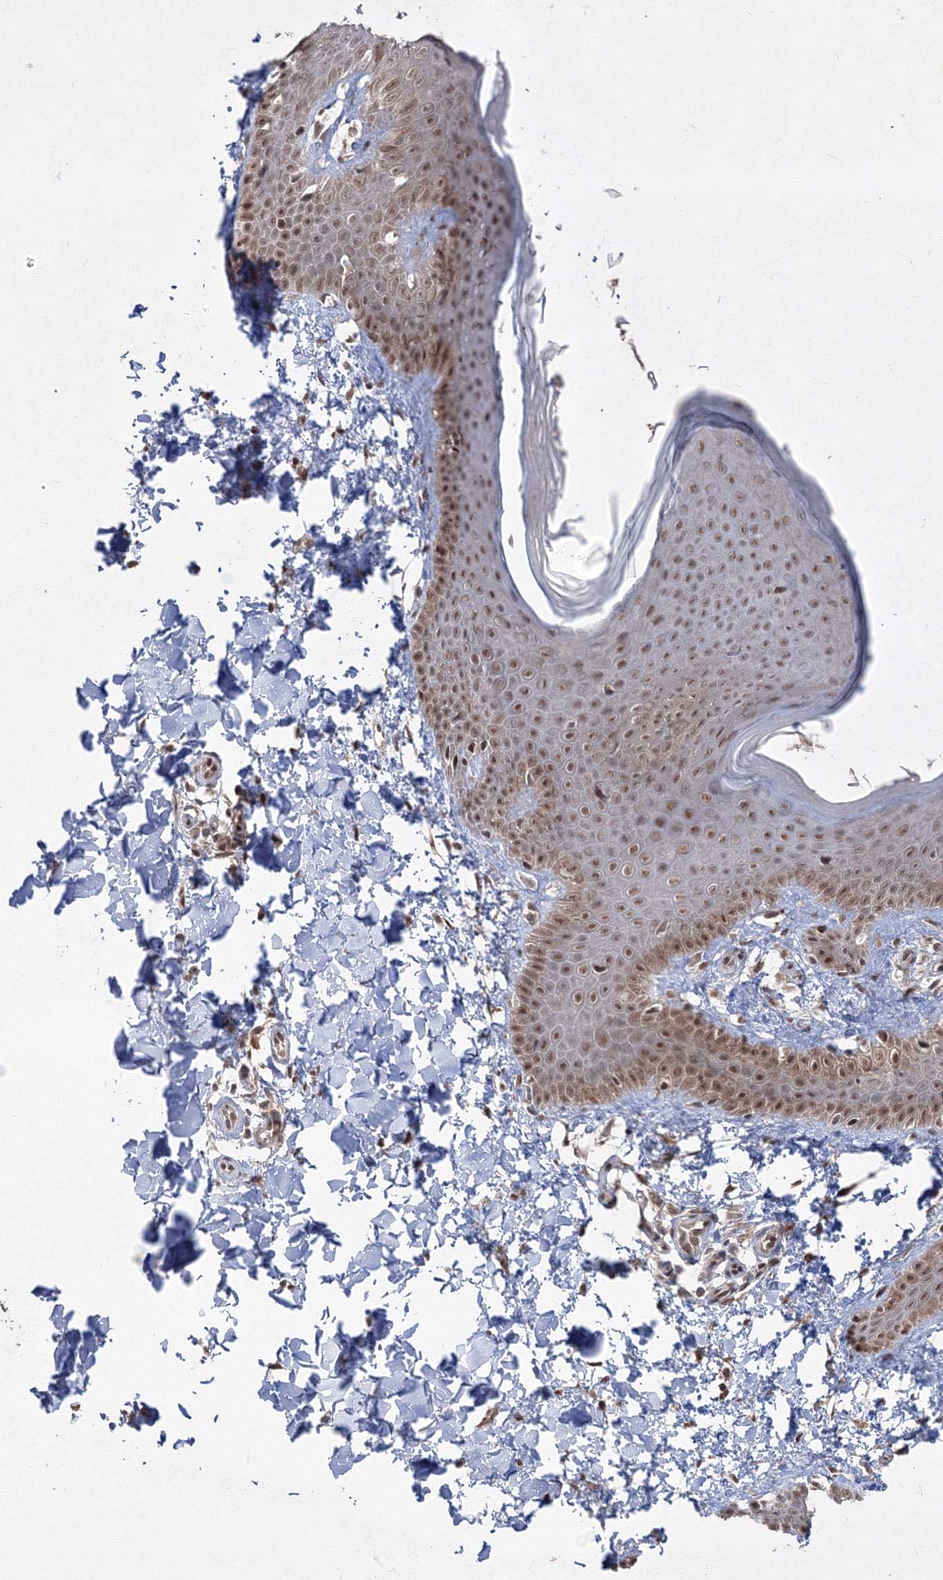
{"staining": {"intensity": "moderate", "quantity": ">75%", "location": "cytoplasmic/membranous,nuclear"}, "tissue": "skin", "cell_type": "Fibroblasts", "image_type": "normal", "snomed": [{"axis": "morphology", "description": "Normal tissue, NOS"}, {"axis": "topography", "description": "Skin"}], "caption": "Immunohistochemical staining of benign human skin reveals medium levels of moderate cytoplasmic/membranous,nuclear staining in approximately >75% of fibroblasts.", "gene": "COPS4", "patient": {"sex": "male", "age": 36}}